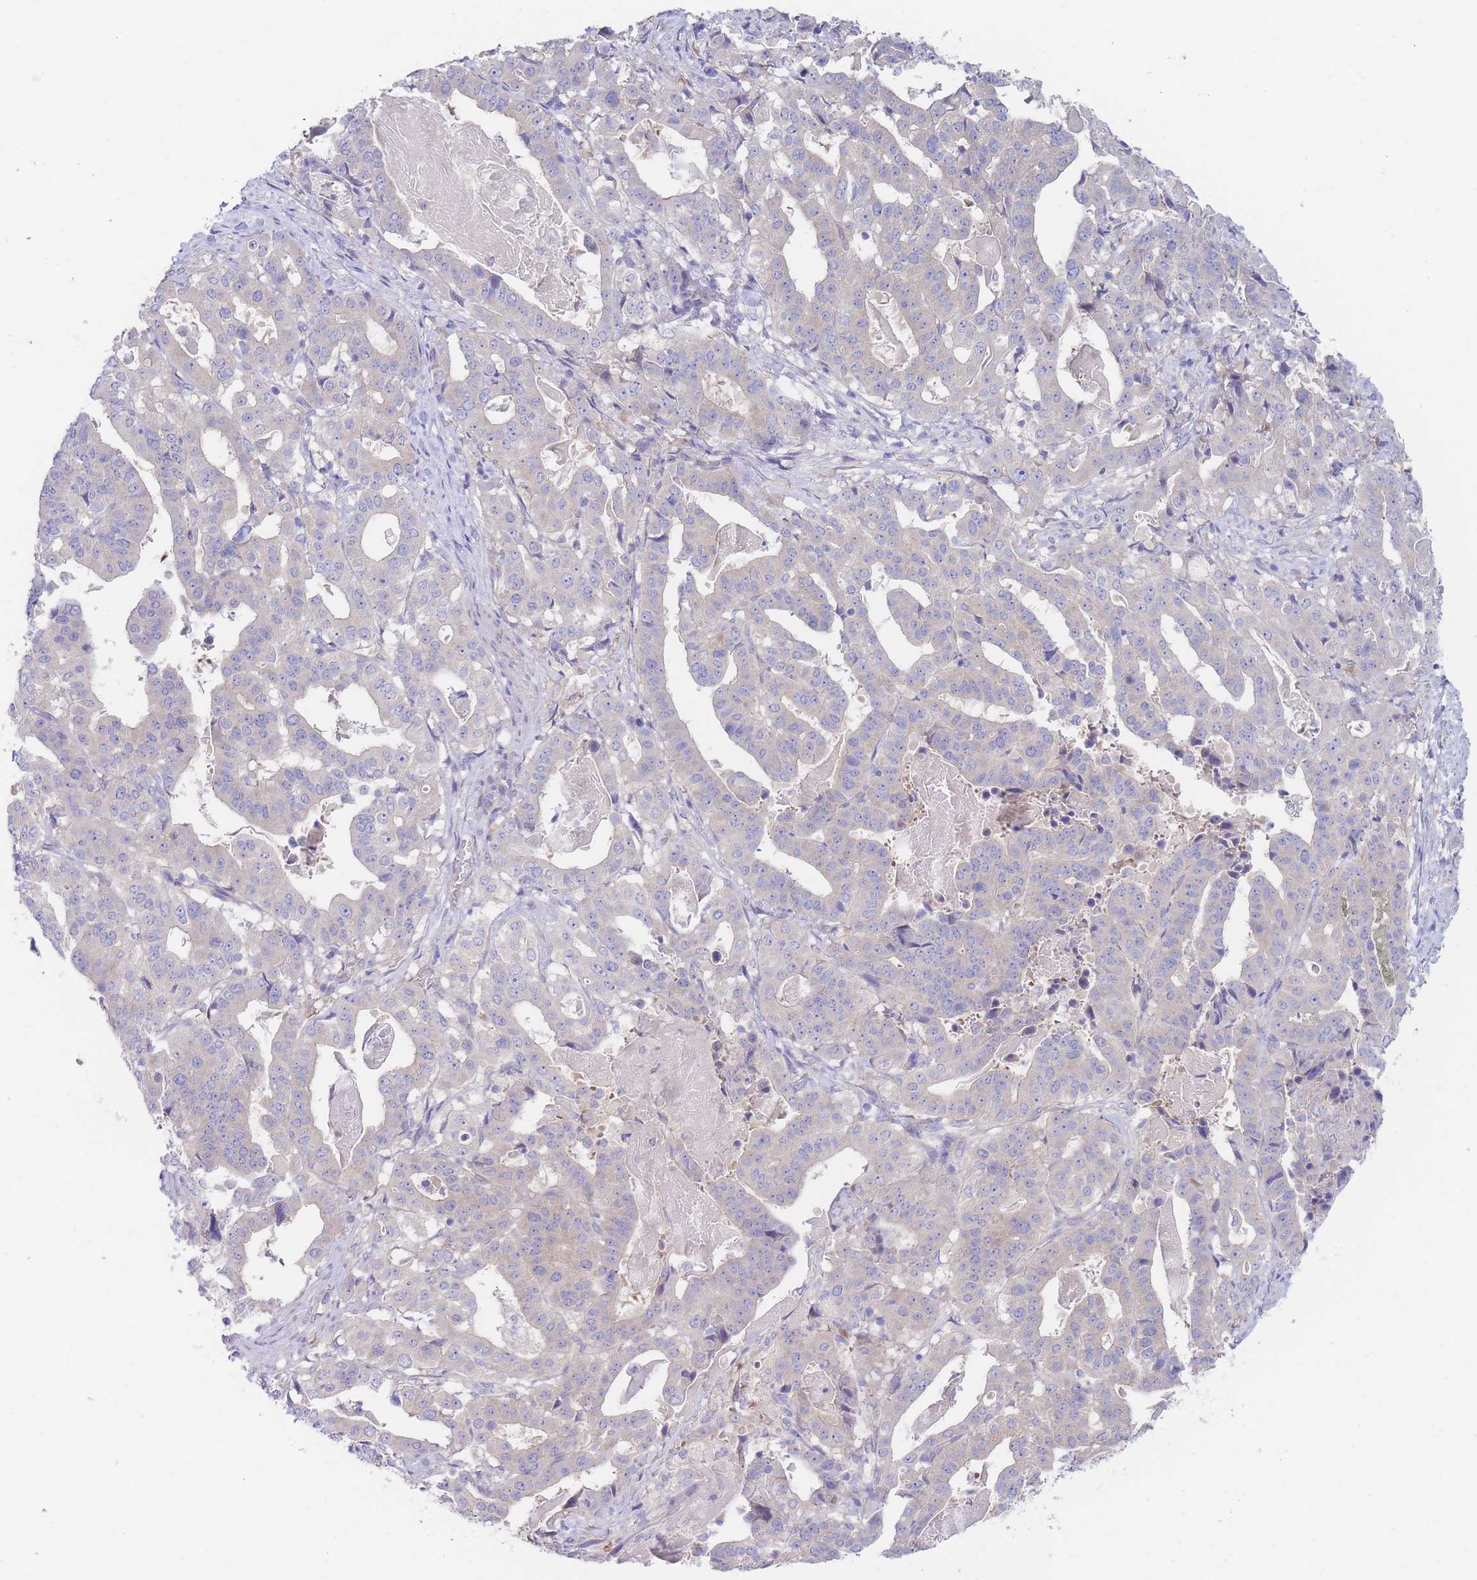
{"staining": {"intensity": "negative", "quantity": "none", "location": "none"}, "tissue": "stomach cancer", "cell_type": "Tumor cells", "image_type": "cancer", "snomed": [{"axis": "morphology", "description": "Adenocarcinoma, NOS"}, {"axis": "topography", "description": "Stomach"}], "caption": "Photomicrograph shows no significant protein staining in tumor cells of stomach cancer.", "gene": "ZNF281", "patient": {"sex": "male", "age": 48}}